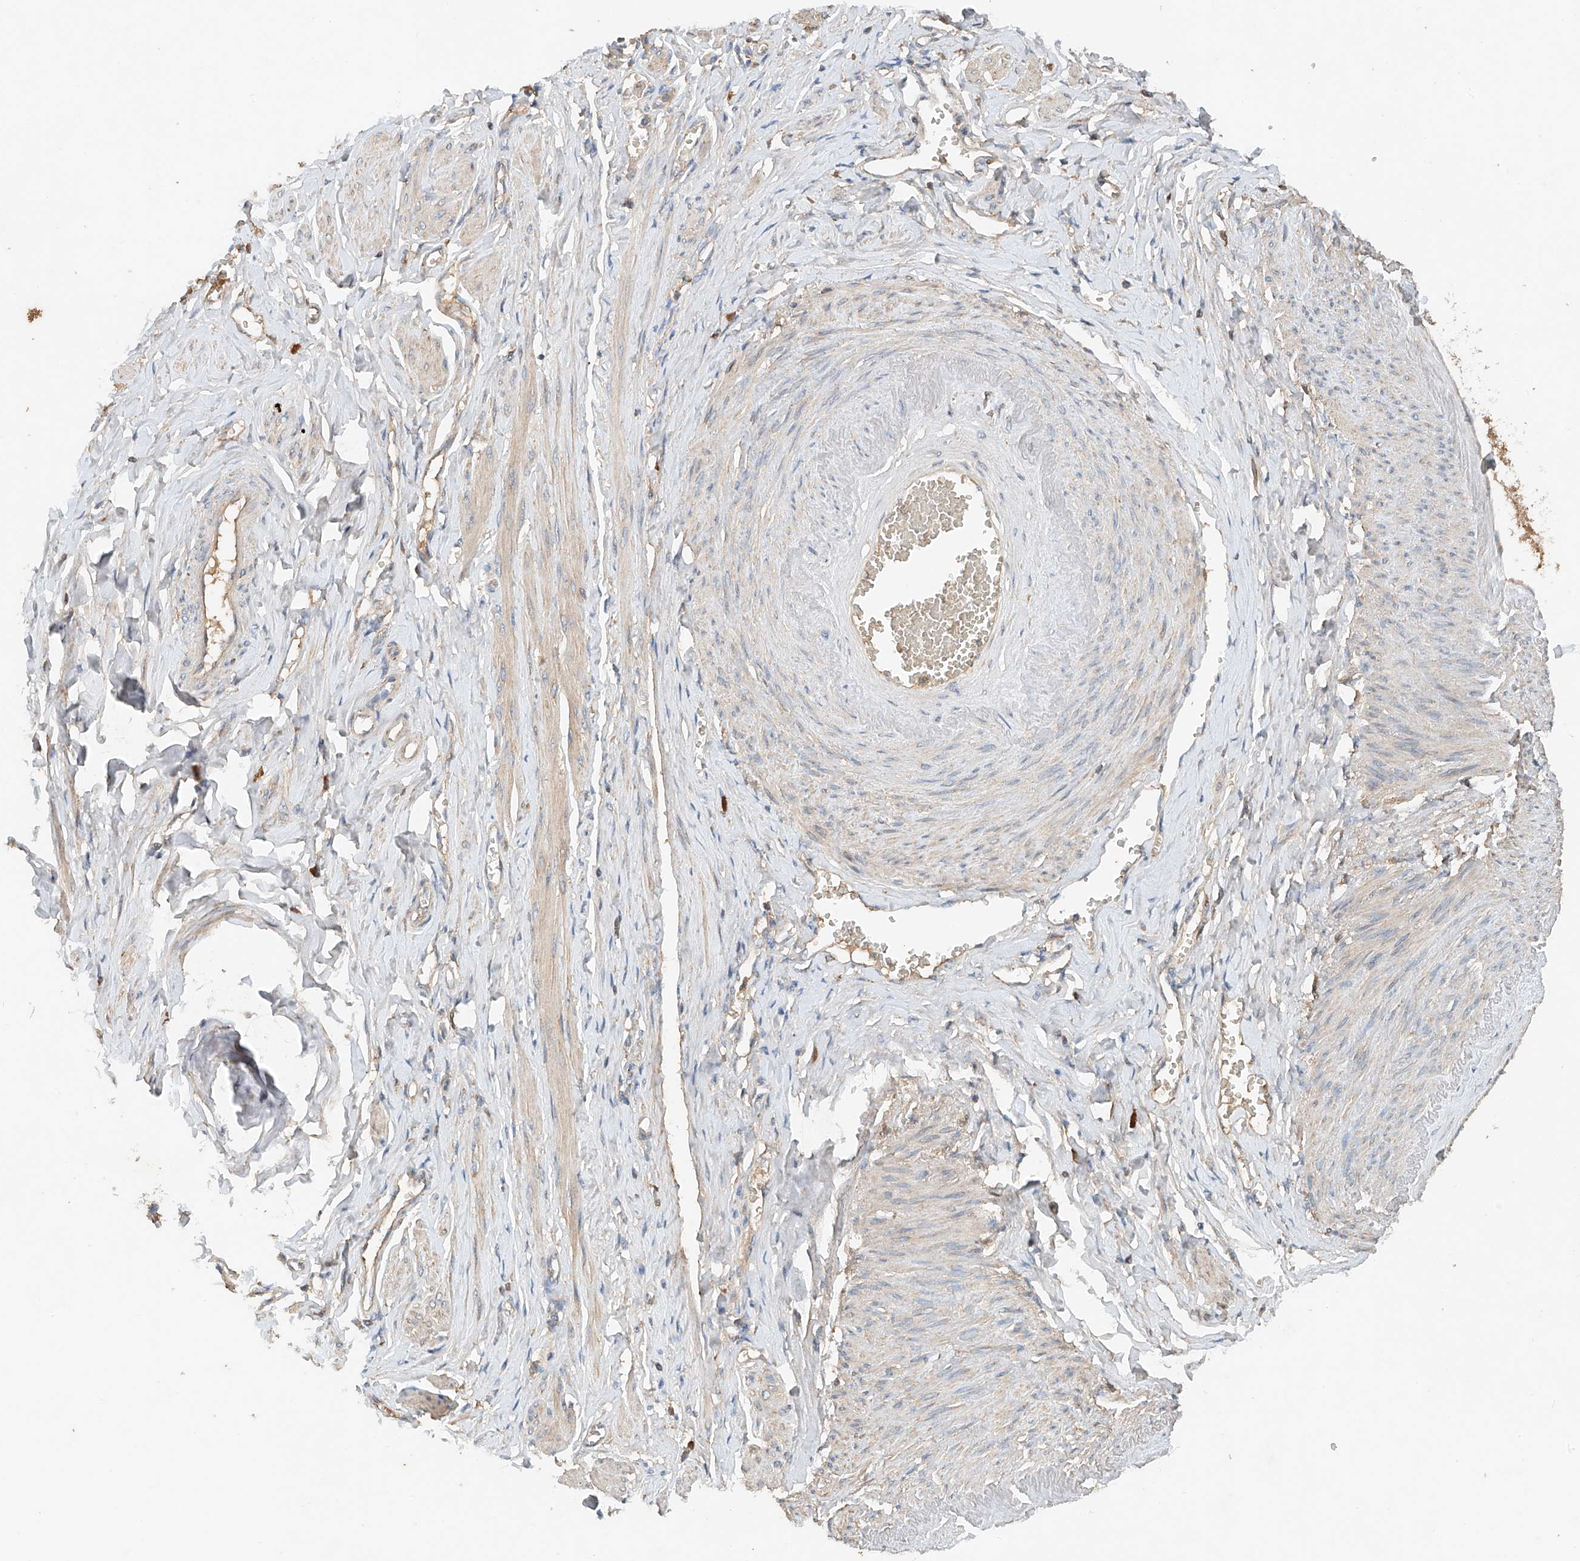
{"staining": {"intensity": "negative", "quantity": "none", "location": "none"}, "tissue": "adipose tissue", "cell_type": "Adipocytes", "image_type": "normal", "snomed": [{"axis": "morphology", "description": "Normal tissue, NOS"}, {"axis": "topography", "description": "Vascular tissue"}, {"axis": "topography", "description": "Fallopian tube"}, {"axis": "topography", "description": "Ovary"}], "caption": "IHC photomicrograph of unremarkable adipose tissue: human adipose tissue stained with DAB (3,3'-diaminobenzidine) demonstrates no significant protein positivity in adipocytes. Brightfield microscopy of immunohistochemistry stained with DAB (3,3'-diaminobenzidine) (brown) and hematoxylin (blue), captured at high magnification.", "gene": "GNB1L", "patient": {"sex": "female", "age": 67}}